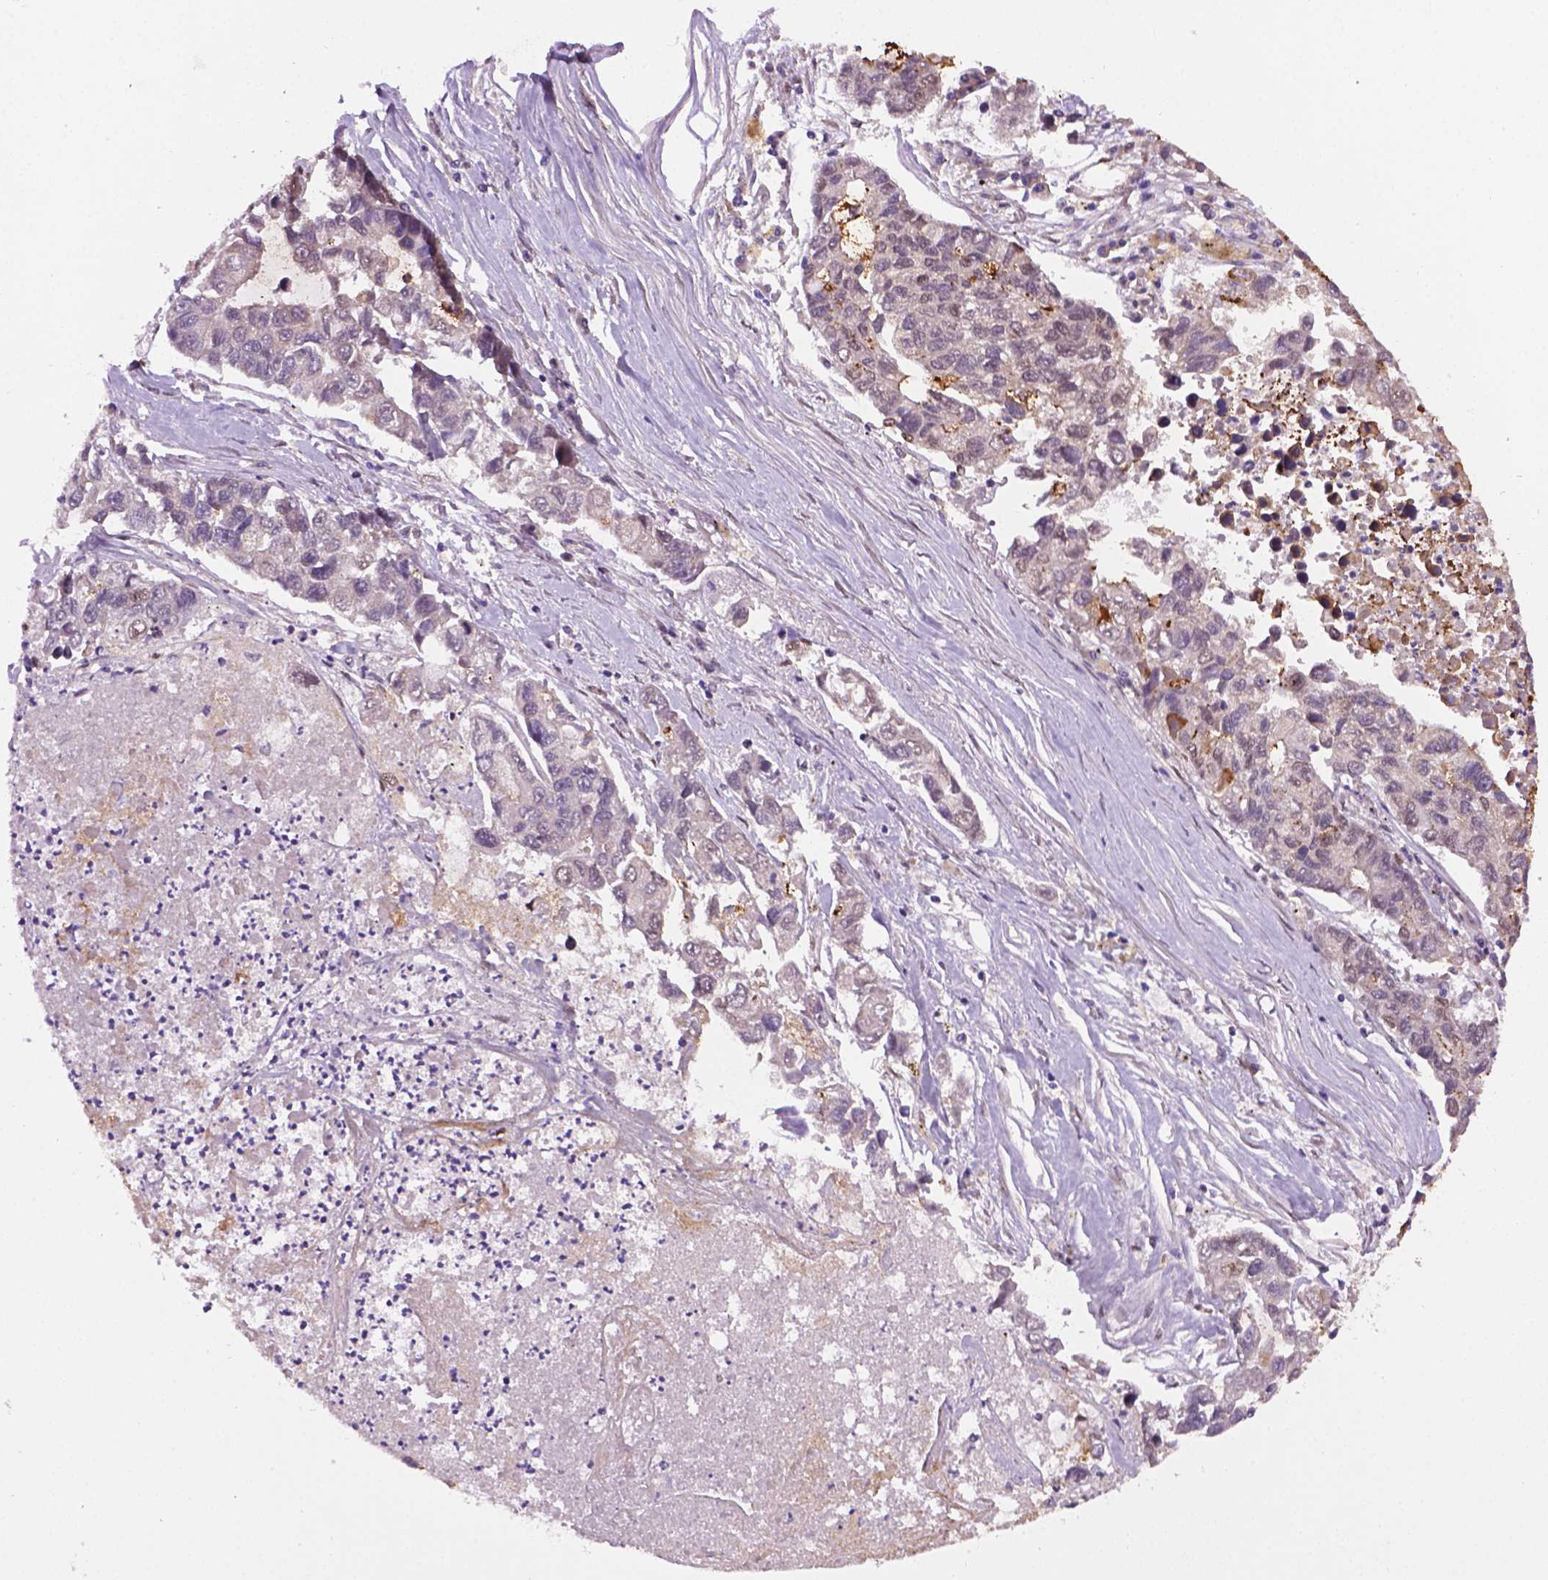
{"staining": {"intensity": "negative", "quantity": "none", "location": "none"}, "tissue": "lung cancer", "cell_type": "Tumor cells", "image_type": "cancer", "snomed": [{"axis": "morphology", "description": "Adenocarcinoma, NOS"}, {"axis": "topography", "description": "Bronchus"}, {"axis": "topography", "description": "Lung"}], "caption": "Photomicrograph shows no significant protein staining in tumor cells of lung adenocarcinoma.", "gene": "IRF6", "patient": {"sex": "female", "age": 51}}